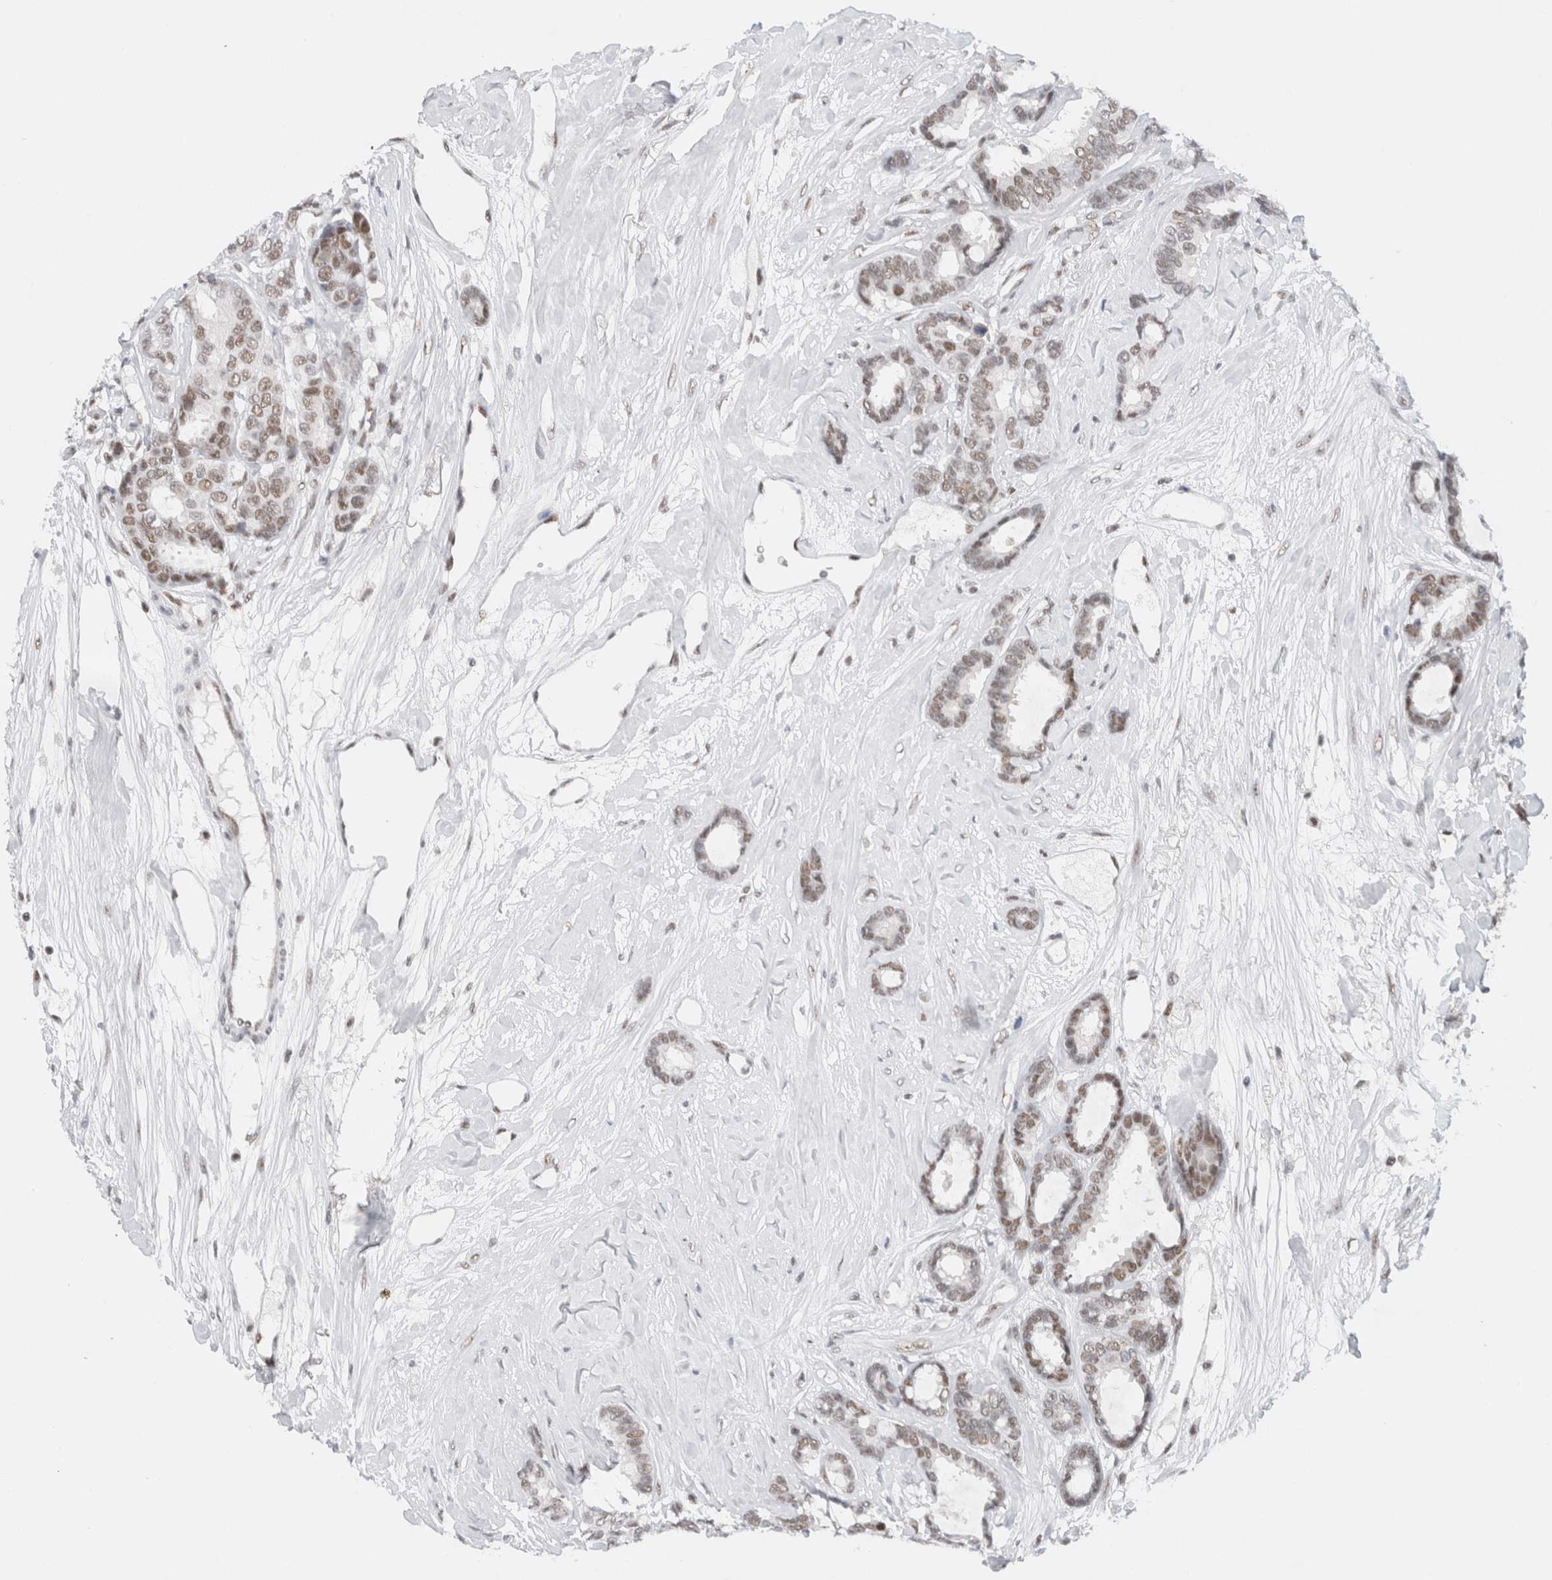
{"staining": {"intensity": "weak", "quantity": ">75%", "location": "nuclear"}, "tissue": "breast cancer", "cell_type": "Tumor cells", "image_type": "cancer", "snomed": [{"axis": "morphology", "description": "Duct carcinoma"}, {"axis": "topography", "description": "Breast"}], "caption": "Breast invasive ductal carcinoma stained for a protein (brown) demonstrates weak nuclear positive expression in about >75% of tumor cells.", "gene": "COPS7A", "patient": {"sex": "female", "age": 87}}